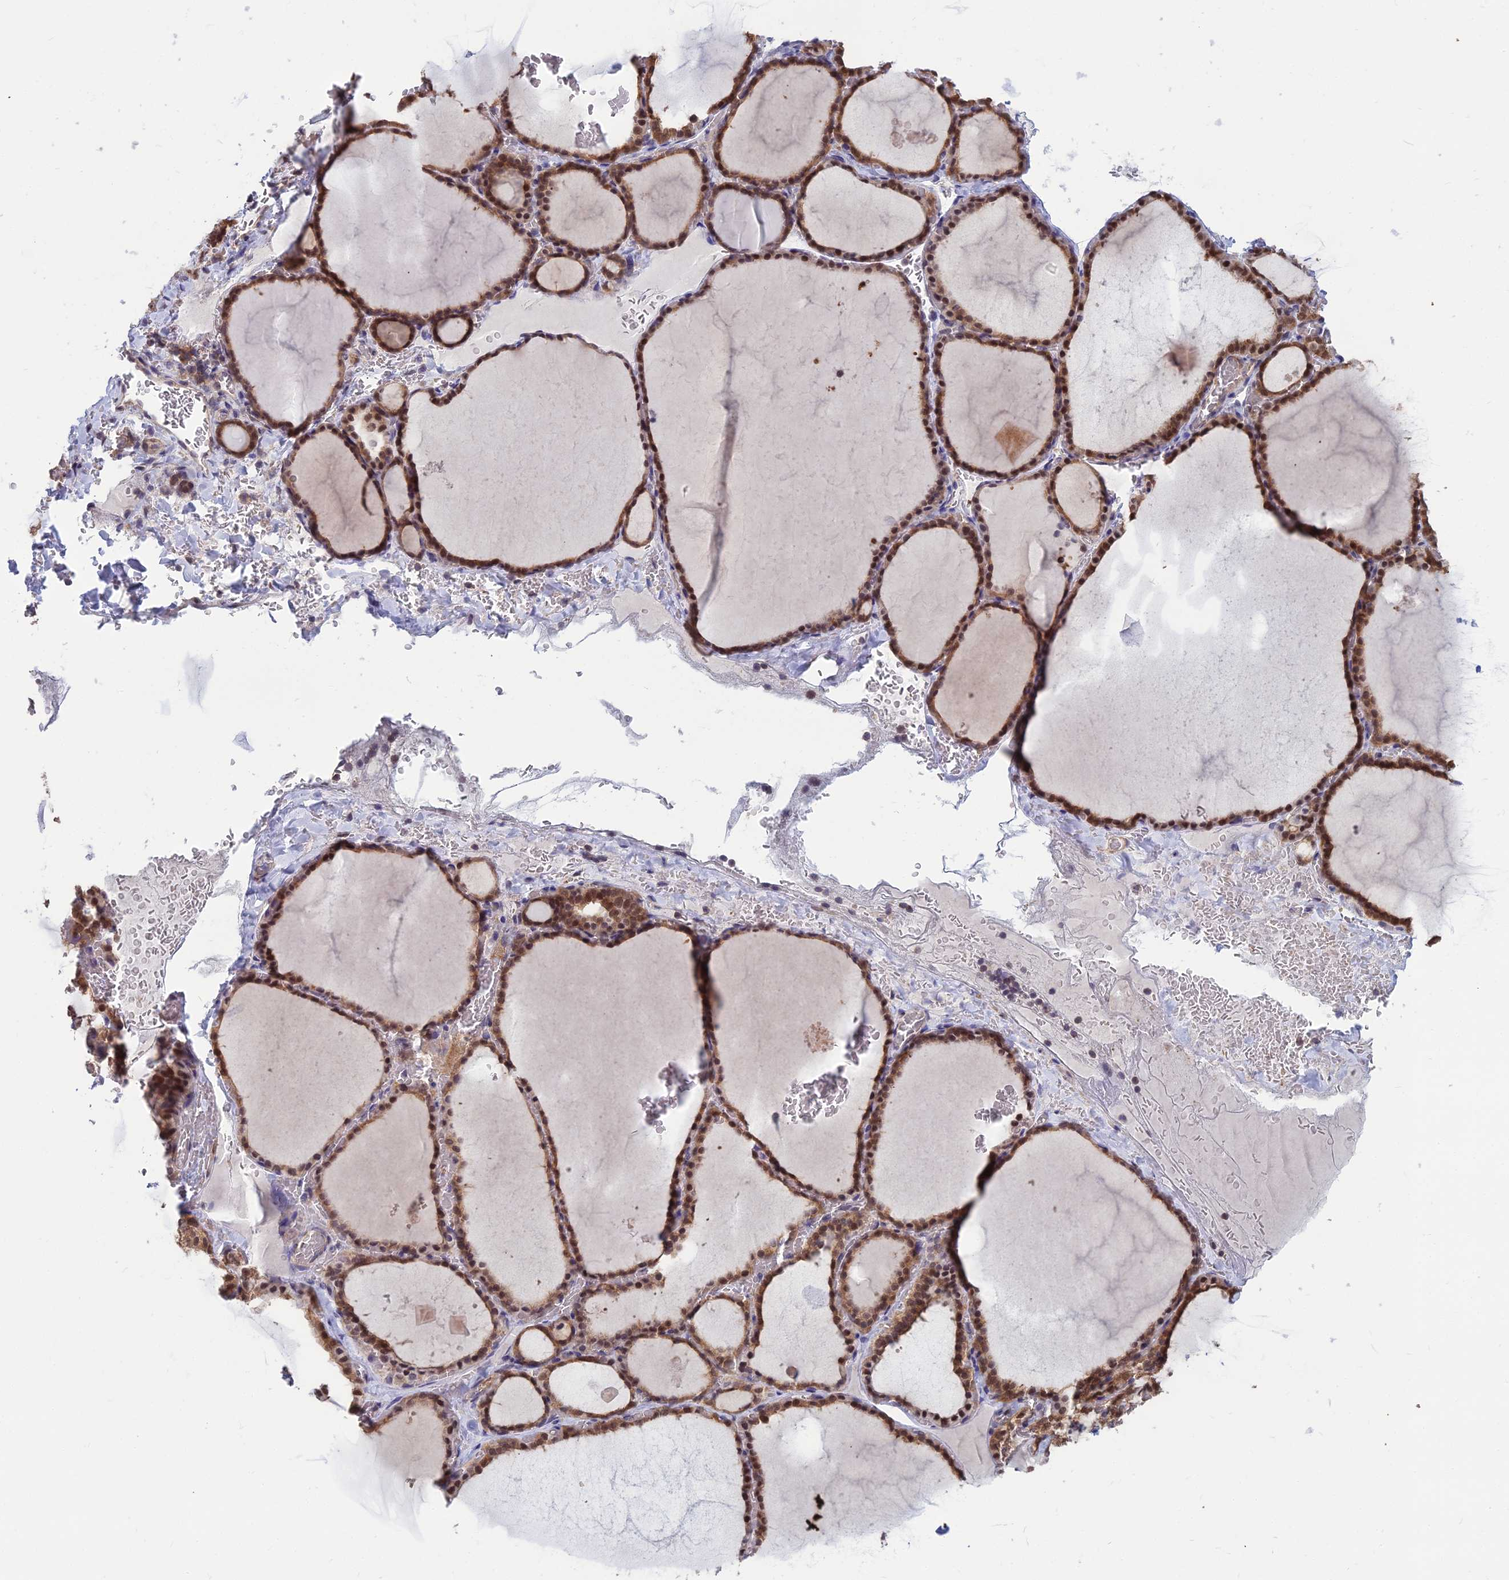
{"staining": {"intensity": "moderate", "quantity": ">75%", "location": "cytoplasmic/membranous,nuclear"}, "tissue": "thyroid gland", "cell_type": "Glandular cells", "image_type": "normal", "snomed": [{"axis": "morphology", "description": "Normal tissue, NOS"}, {"axis": "topography", "description": "Thyroid gland"}], "caption": "Immunohistochemistry (DAB) staining of unremarkable human thyroid gland demonstrates moderate cytoplasmic/membranous,nuclear protein expression in about >75% of glandular cells. (DAB IHC with brightfield microscopy, high magnification).", "gene": "OPA3", "patient": {"sex": "female", "age": 39}}